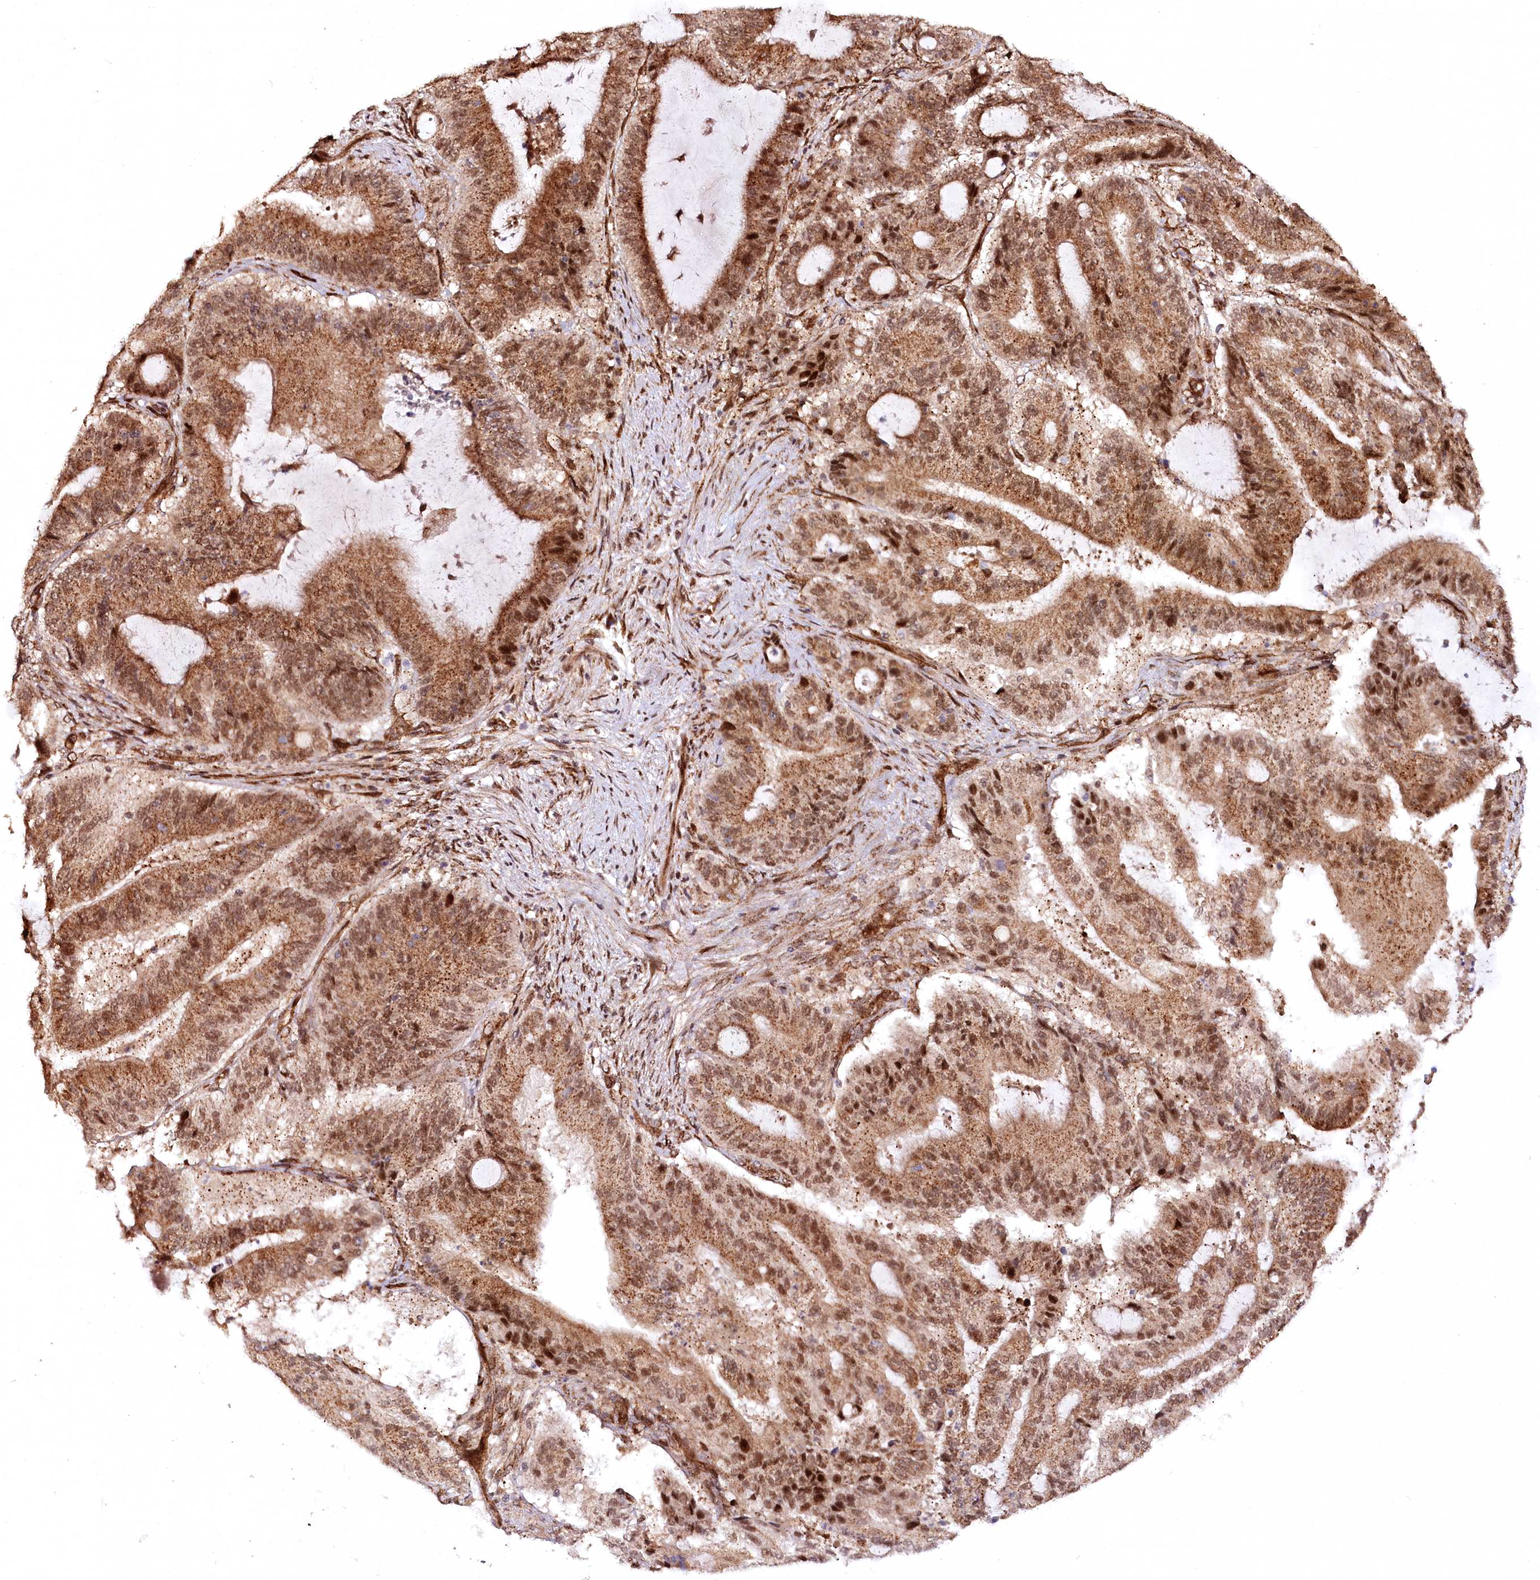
{"staining": {"intensity": "moderate", "quantity": ">75%", "location": "cytoplasmic/membranous,nuclear"}, "tissue": "liver cancer", "cell_type": "Tumor cells", "image_type": "cancer", "snomed": [{"axis": "morphology", "description": "Normal tissue, NOS"}, {"axis": "morphology", "description": "Cholangiocarcinoma"}, {"axis": "topography", "description": "Liver"}, {"axis": "topography", "description": "Peripheral nerve tissue"}], "caption": "Immunohistochemical staining of liver cancer reveals medium levels of moderate cytoplasmic/membranous and nuclear protein staining in approximately >75% of tumor cells. Using DAB (brown) and hematoxylin (blue) stains, captured at high magnification using brightfield microscopy.", "gene": "COPG1", "patient": {"sex": "female", "age": 73}}